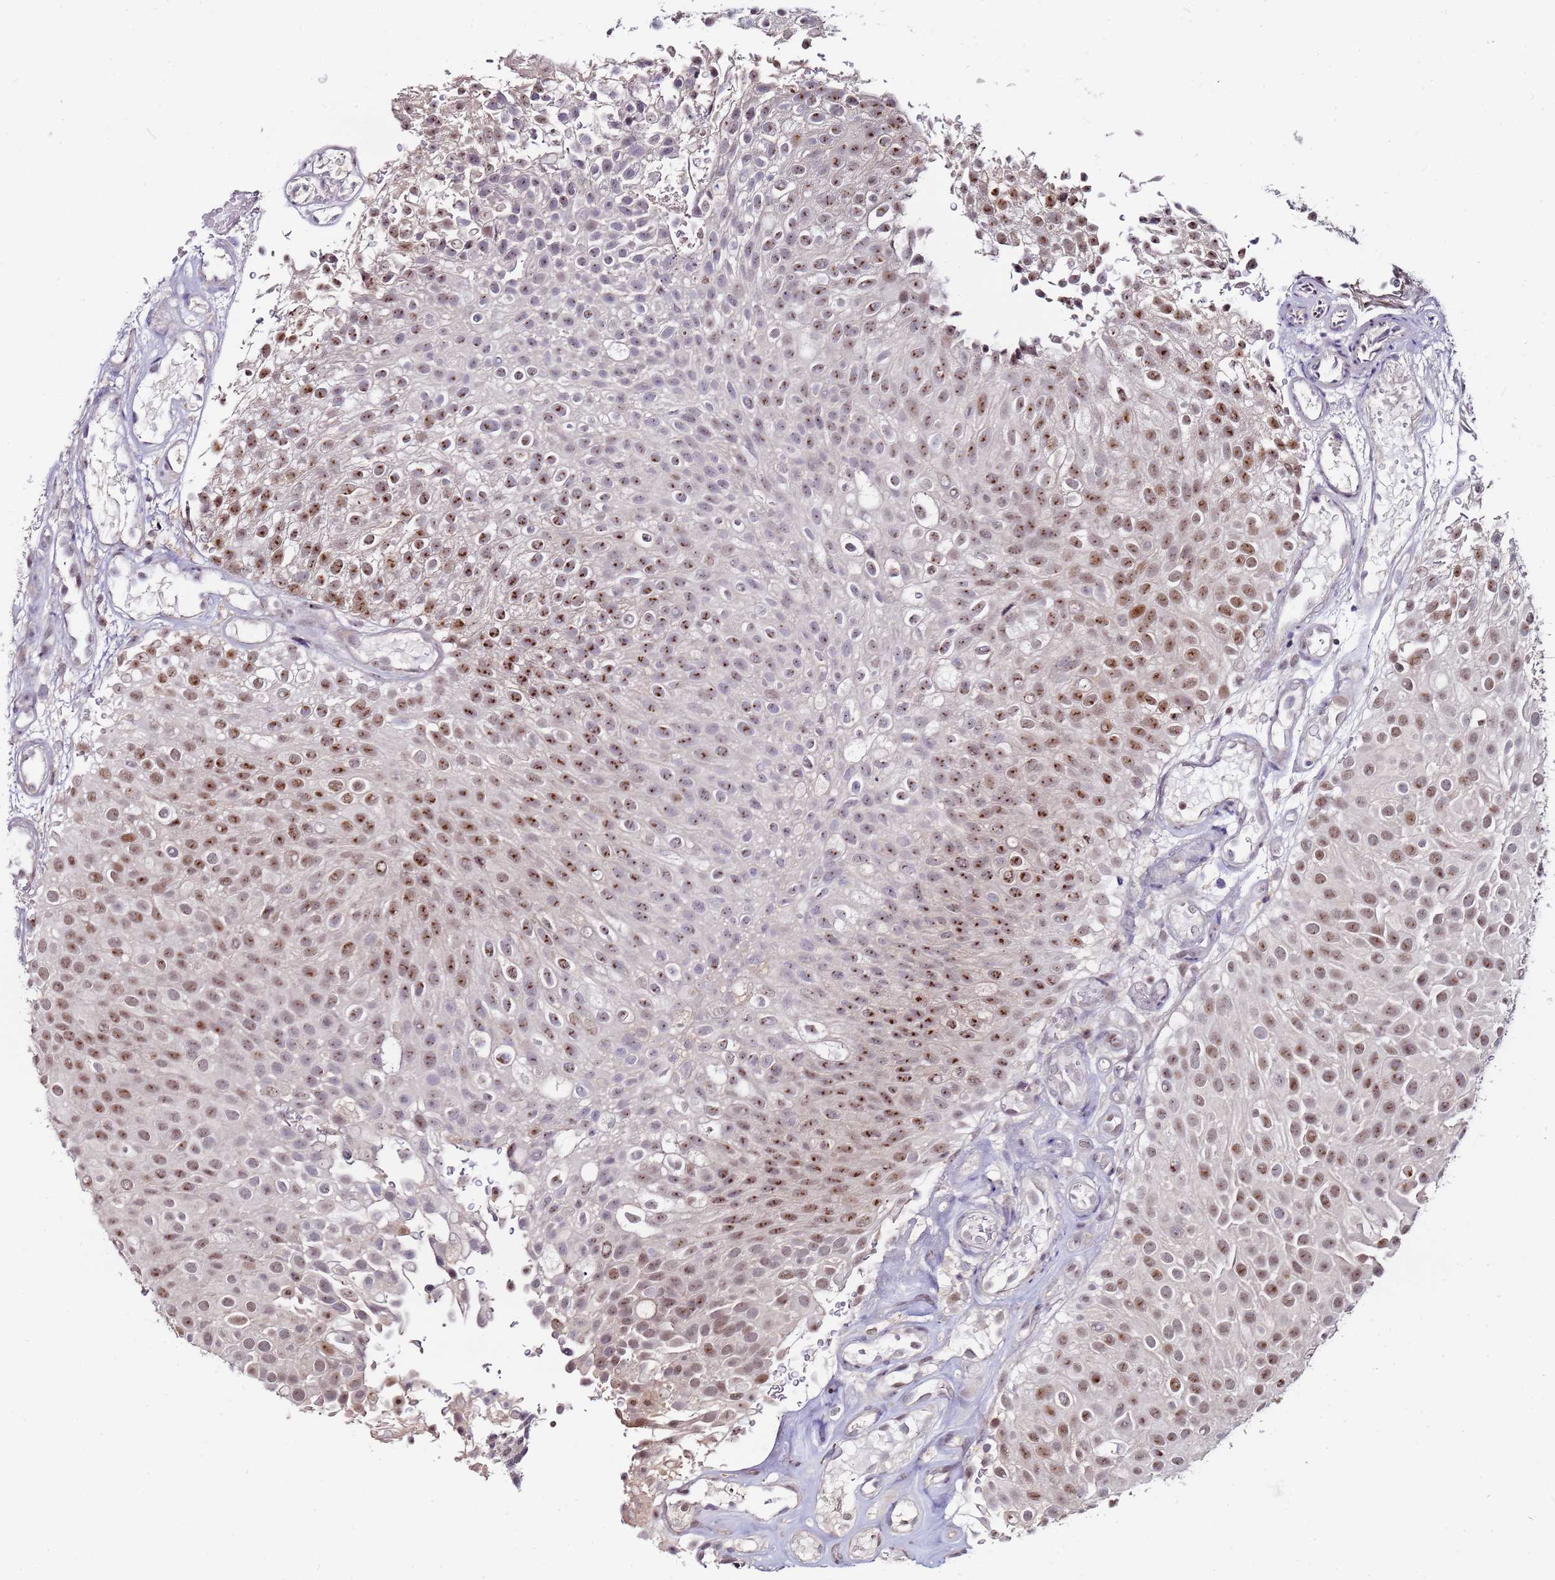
{"staining": {"intensity": "strong", "quantity": "25%-75%", "location": "nuclear"}, "tissue": "urothelial cancer", "cell_type": "Tumor cells", "image_type": "cancer", "snomed": [{"axis": "morphology", "description": "Urothelial carcinoma, Low grade"}, {"axis": "topography", "description": "Urinary bladder"}], "caption": "A histopathology image of human urothelial cancer stained for a protein exhibits strong nuclear brown staining in tumor cells. (DAB (3,3'-diaminobenzidine) = brown stain, brightfield microscopy at high magnification).", "gene": "KRI1", "patient": {"sex": "male", "age": 78}}